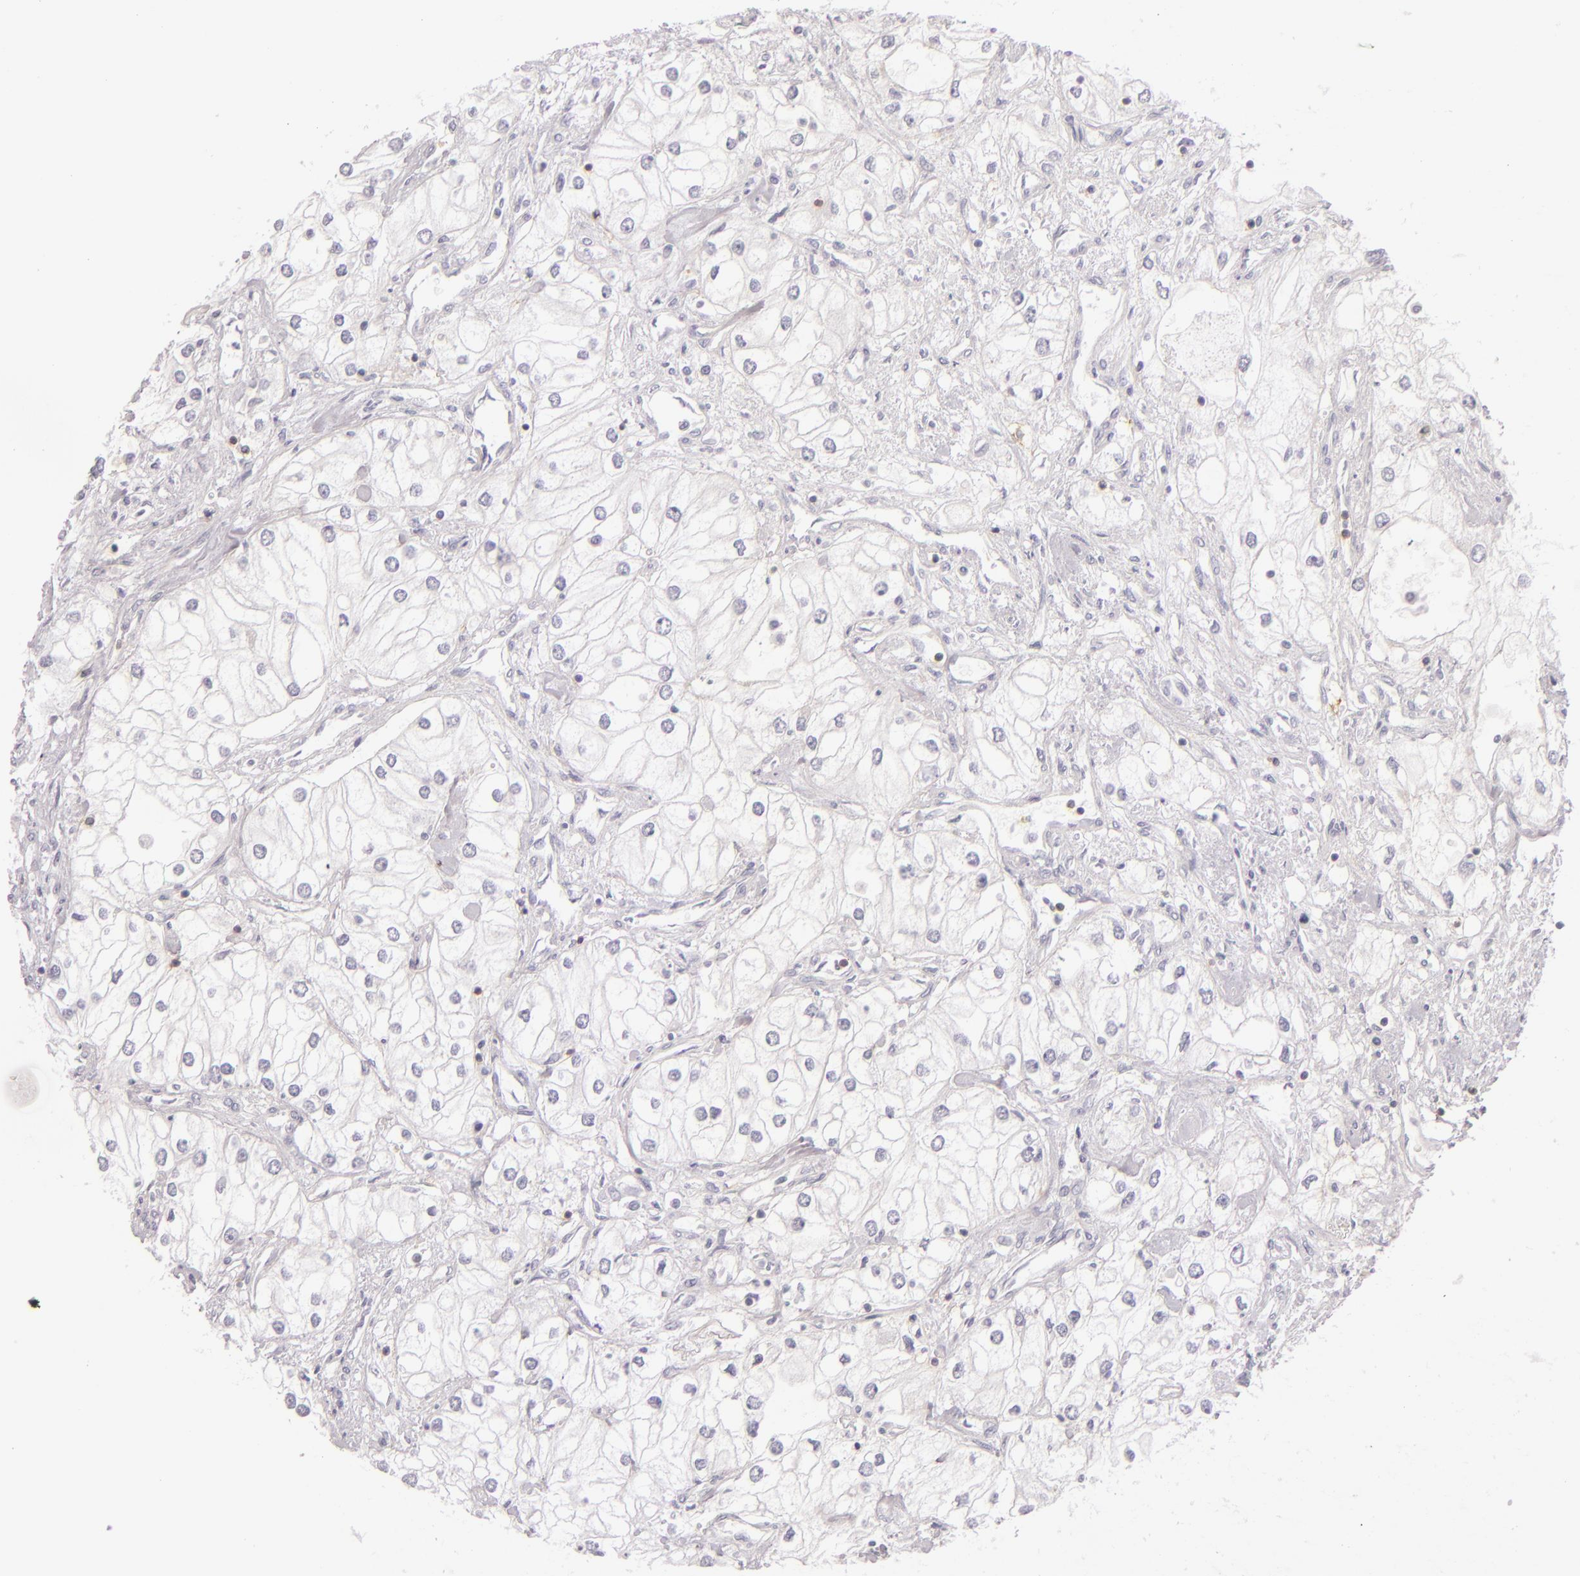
{"staining": {"intensity": "negative", "quantity": "none", "location": "none"}, "tissue": "renal cancer", "cell_type": "Tumor cells", "image_type": "cancer", "snomed": [{"axis": "morphology", "description": "Adenocarcinoma, NOS"}, {"axis": "topography", "description": "Kidney"}], "caption": "Tumor cells are negative for brown protein staining in renal cancer.", "gene": "LAT", "patient": {"sex": "male", "age": 57}}